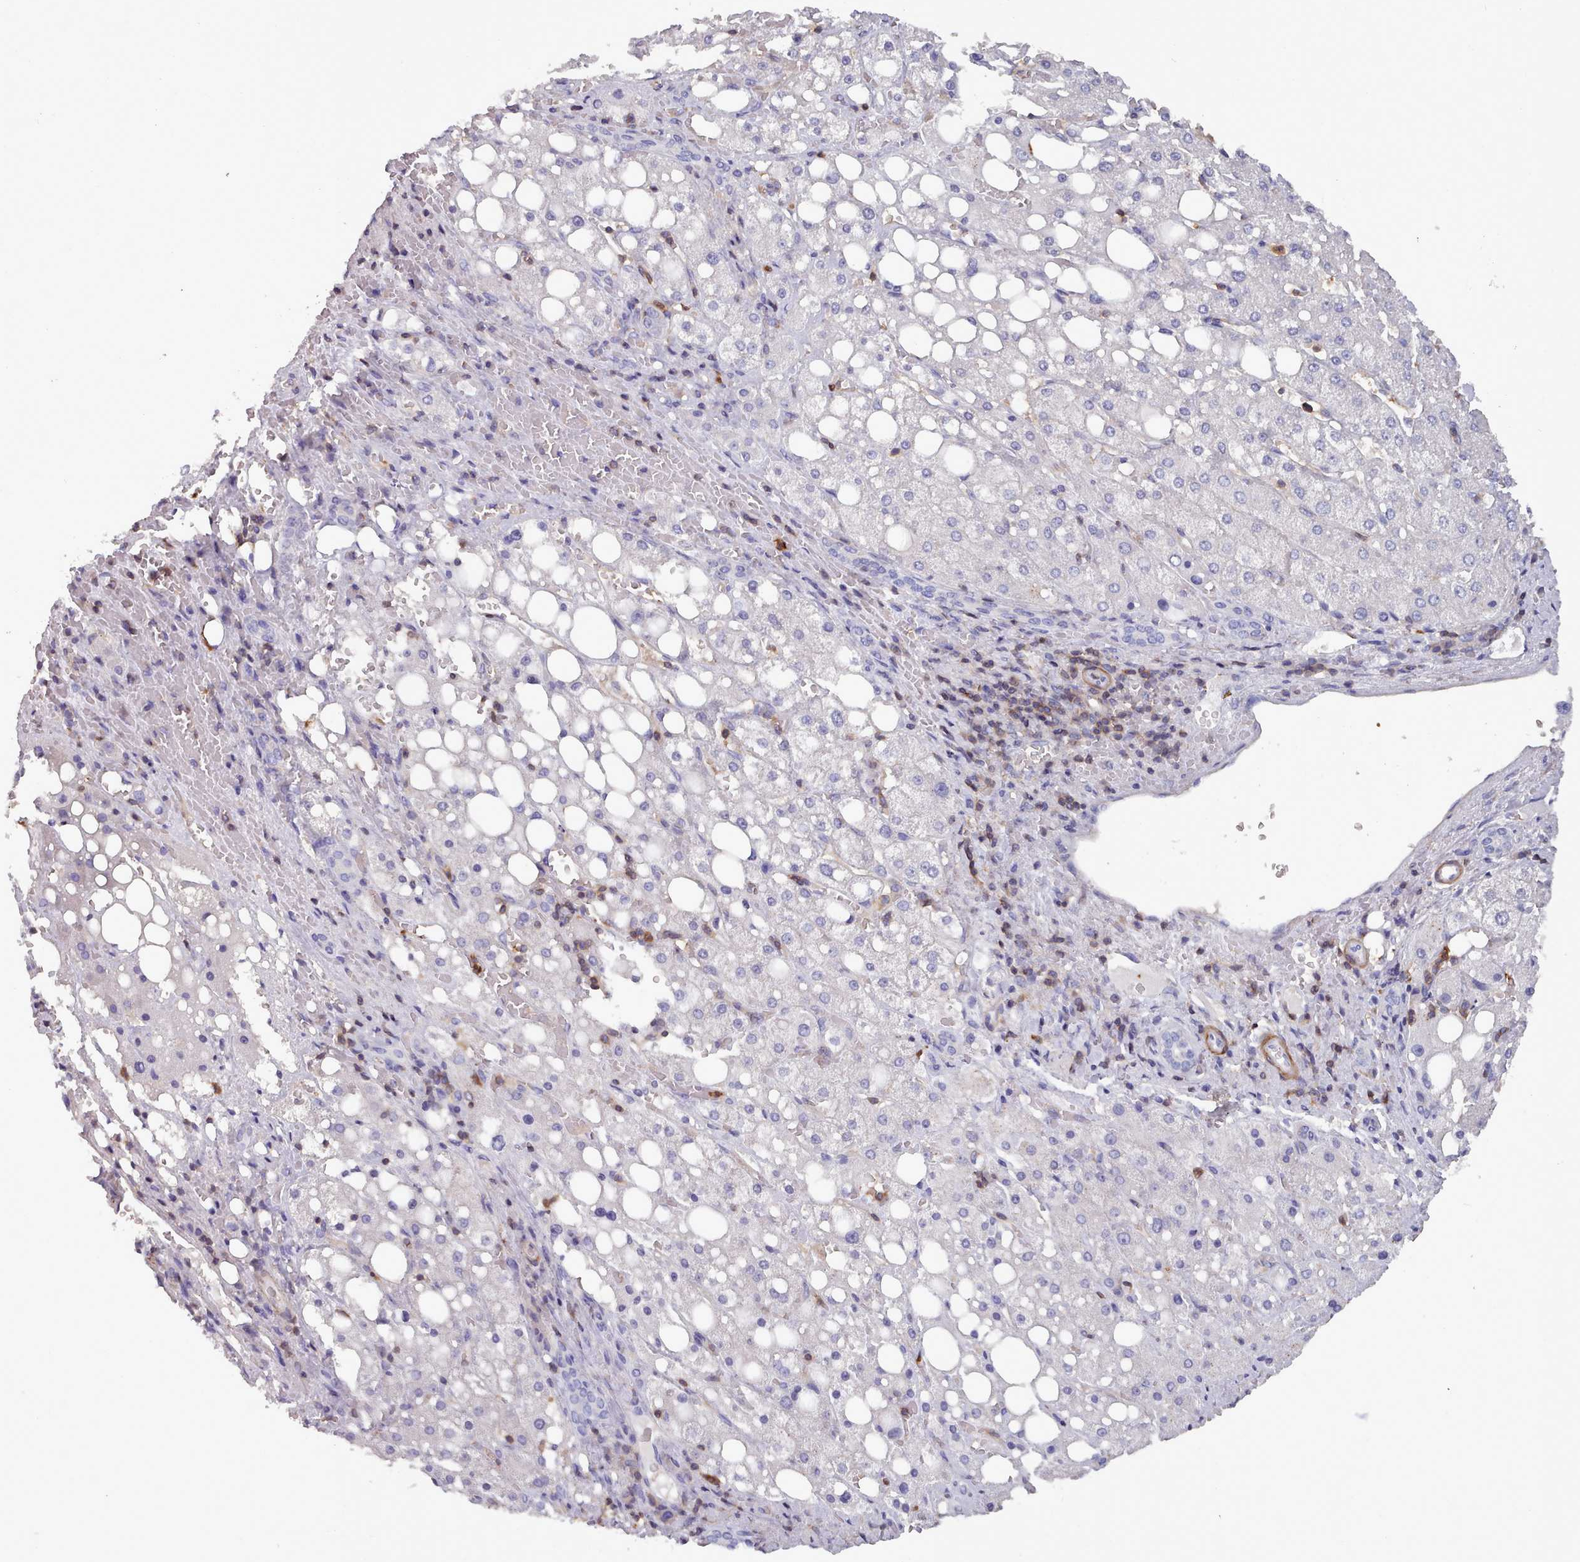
{"staining": {"intensity": "negative", "quantity": "none", "location": "none"}, "tissue": "liver cancer", "cell_type": "Tumor cells", "image_type": "cancer", "snomed": [{"axis": "morphology", "description": "Carcinoma, Hepatocellular, NOS"}, {"axis": "topography", "description": "Liver"}], "caption": "Immunohistochemistry histopathology image of neoplastic tissue: liver hepatocellular carcinoma stained with DAB (3,3'-diaminobenzidine) exhibits no significant protein staining in tumor cells.", "gene": "RAC2", "patient": {"sex": "male", "age": 80}}